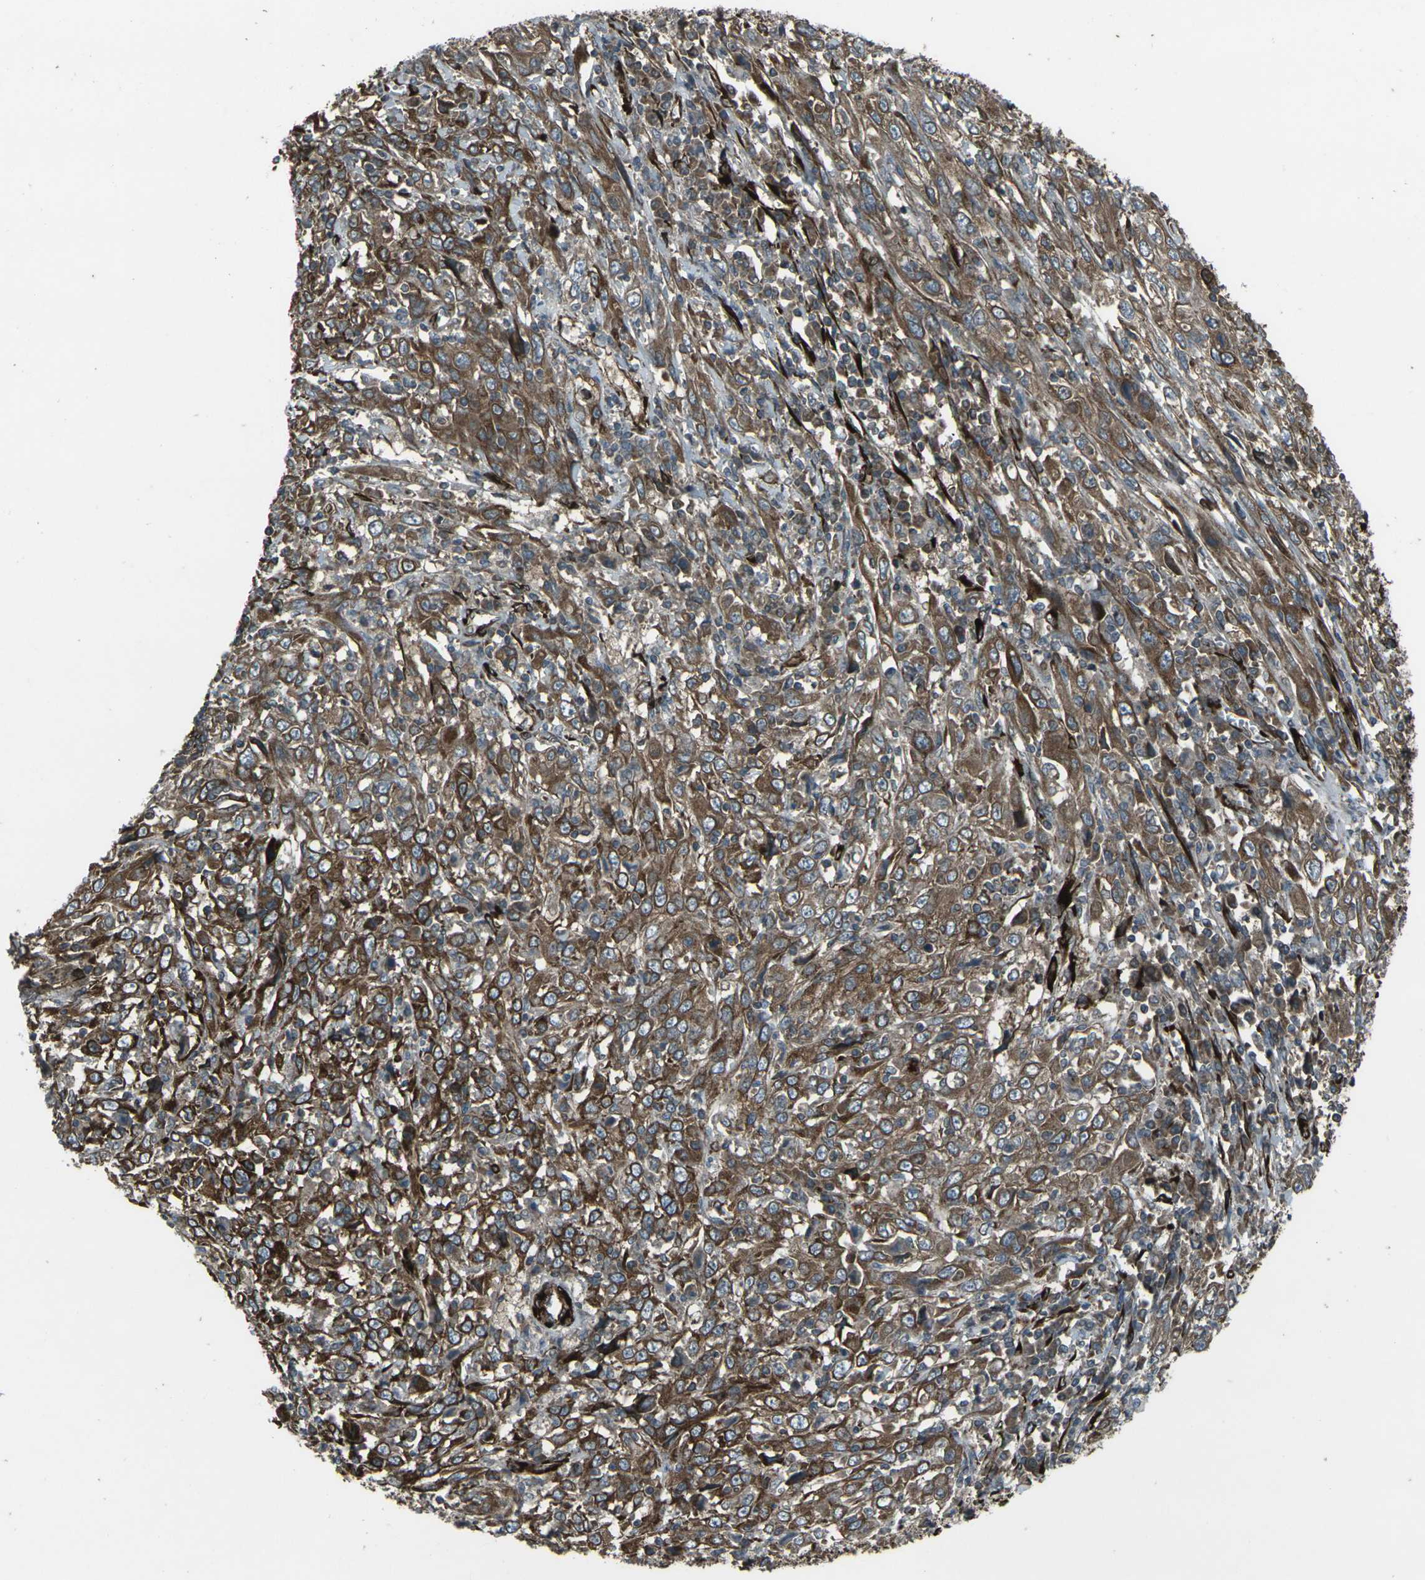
{"staining": {"intensity": "strong", "quantity": "25%-75%", "location": "cytoplasmic/membranous"}, "tissue": "cervical cancer", "cell_type": "Tumor cells", "image_type": "cancer", "snomed": [{"axis": "morphology", "description": "Squamous cell carcinoma, NOS"}, {"axis": "topography", "description": "Cervix"}], "caption": "Tumor cells exhibit high levels of strong cytoplasmic/membranous positivity in approximately 25%-75% of cells in human cervical squamous cell carcinoma.", "gene": "LSMEM1", "patient": {"sex": "female", "age": 46}}